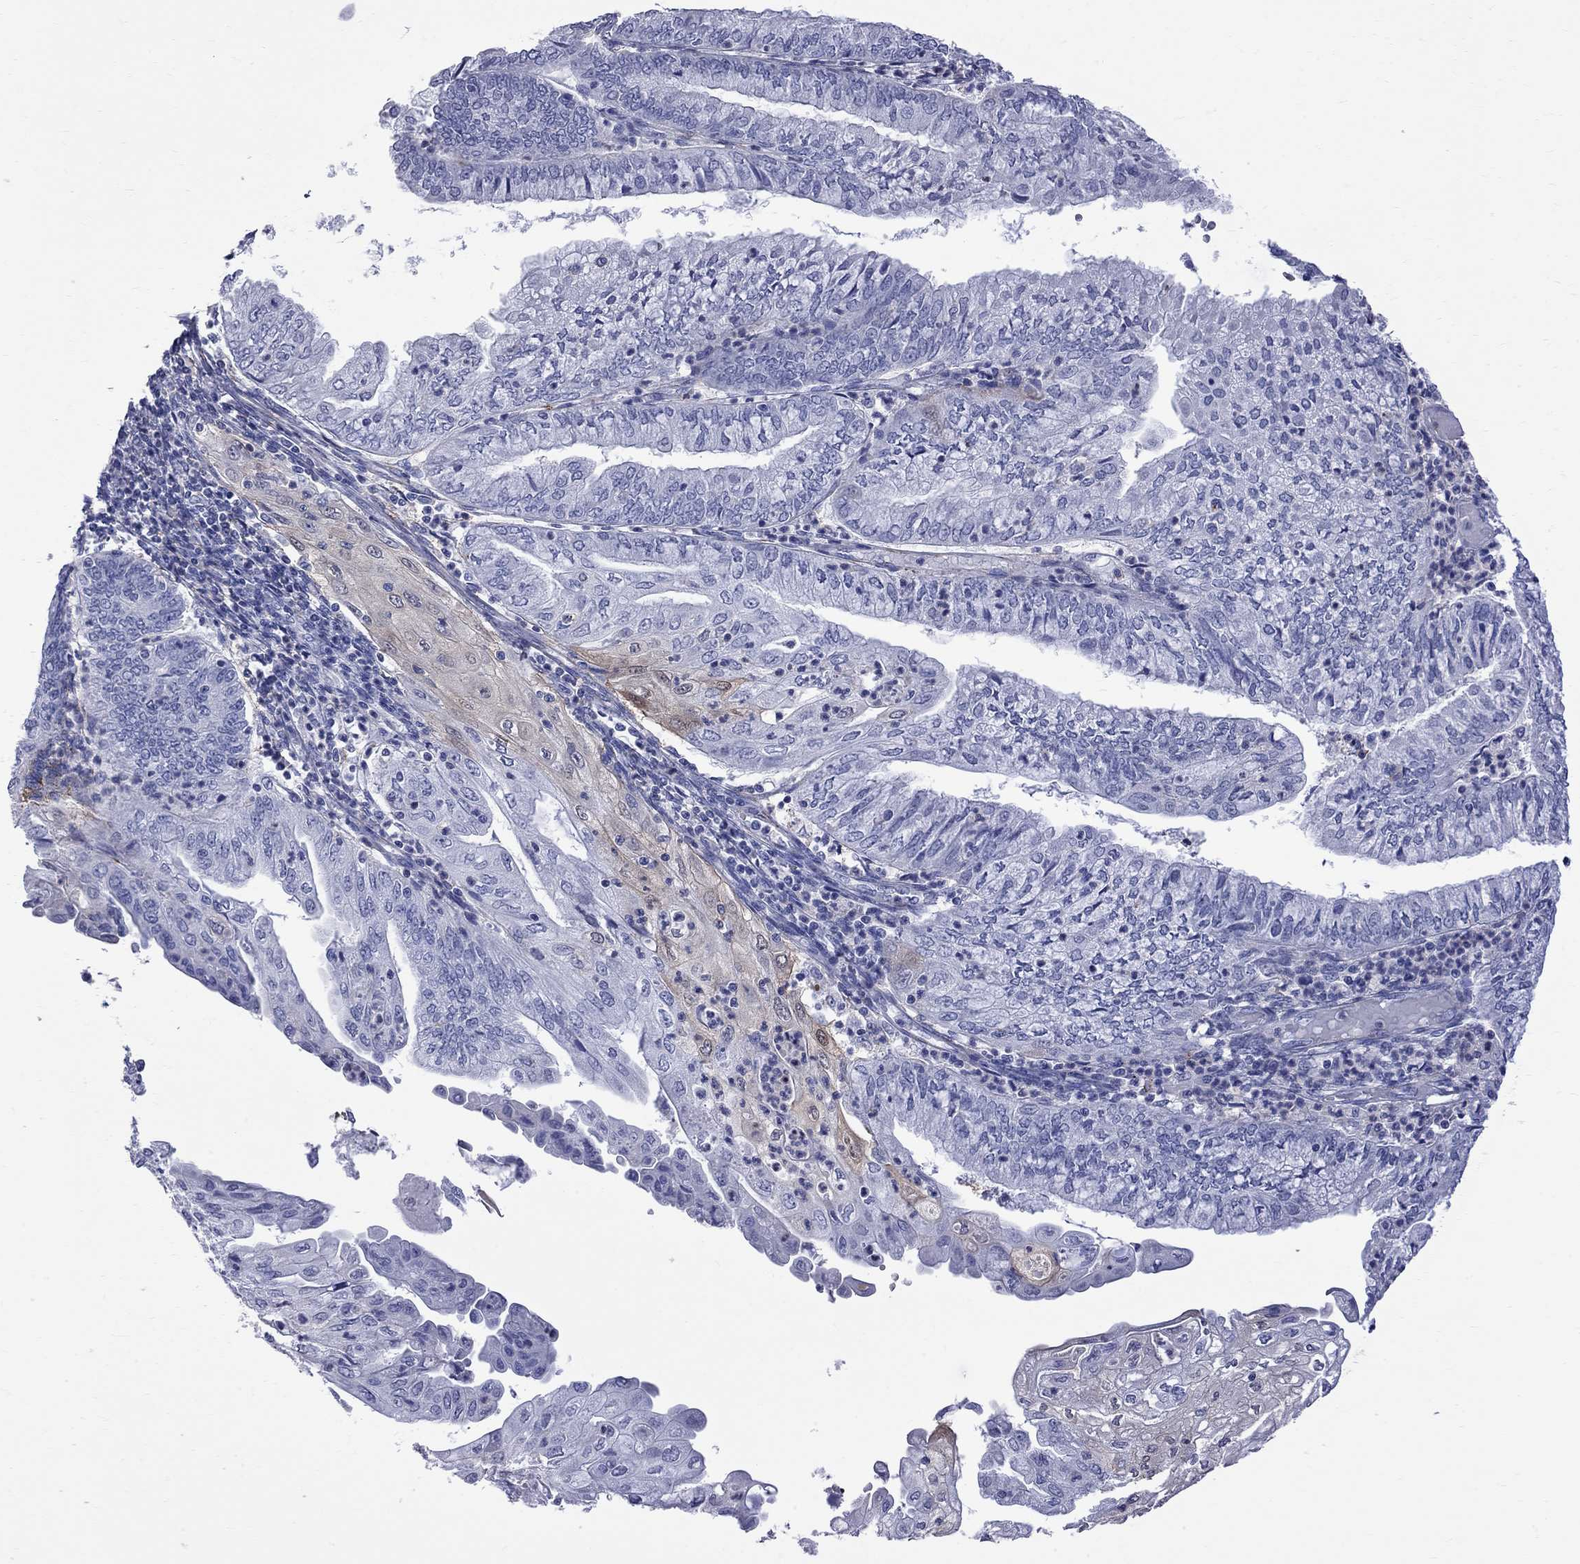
{"staining": {"intensity": "weak", "quantity": "<25%", "location": "cytoplasmic/membranous"}, "tissue": "endometrial cancer", "cell_type": "Tumor cells", "image_type": "cancer", "snomed": [{"axis": "morphology", "description": "Adenocarcinoma, NOS"}, {"axis": "topography", "description": "Endometrium"}], "caption": "Immunohistochemistry histopathology image of neoplastic tissue: human endometrial adenocarcinoma stained with DAB (3,3'-diaminobenzidine) reveals no significant protein positivity in tumor cells.", "gene": "S100A3", "patient": {"sex": "female", "age": 55}}